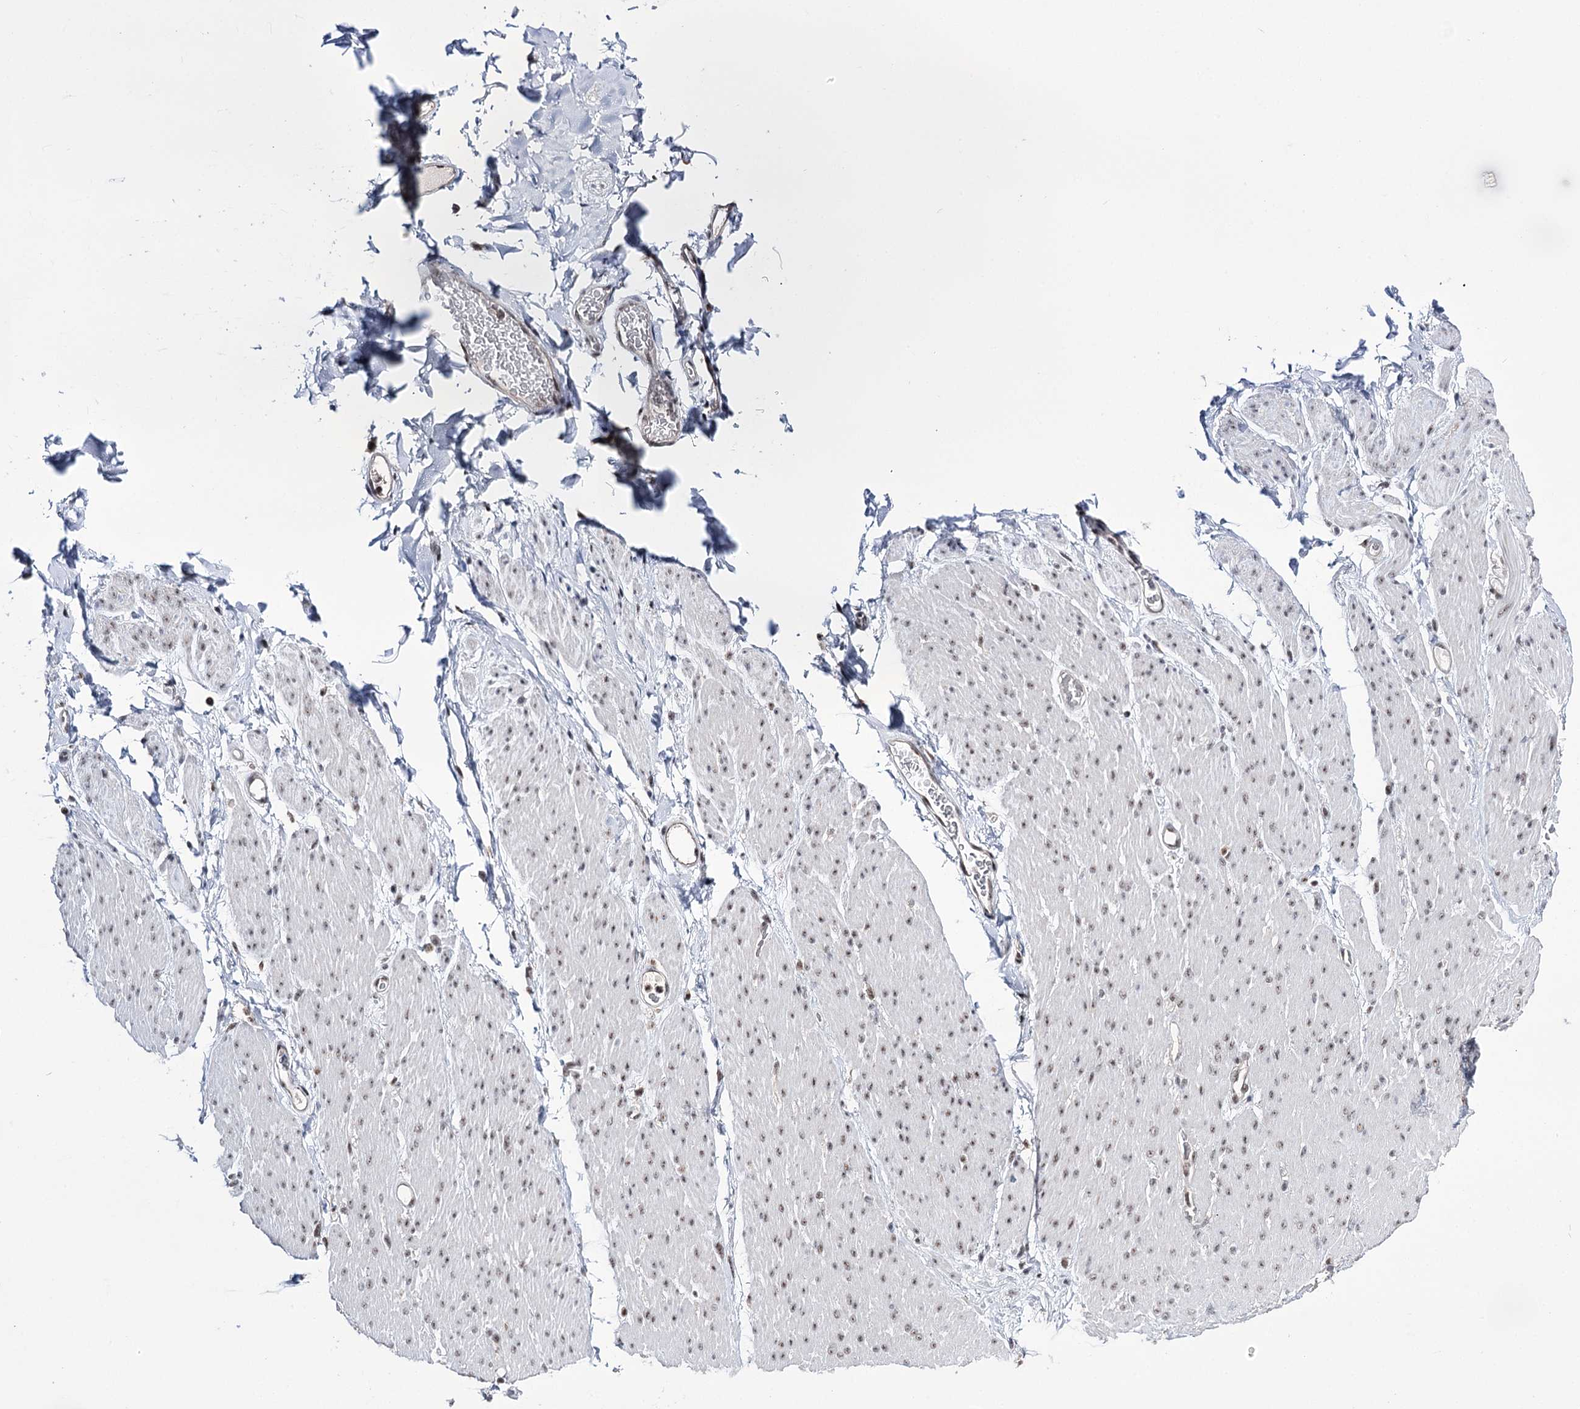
{"staining": {"intensity": "negative", "quantity": "none", "location": "none"}, "tissue": "adipose tissue", "cell_type": "Adipocytes", "image_type": "normal", "snomed": [{"axis": "morphology", "description": "Normal tissue, NOS"}, {"axis": "topography", "description": "Colon"}, {"axis": "topography", "description": "Peripheral nerve tissue"}], "caption": "DAB immunohistochemical staining of benign adipose tissue reveals no significant expression in adipocytes. Brightfield microscopy of immunohistochemistry stained with DAB (brown) and hematoxylin (blue), captured at high magnification.", "gene": "PRPF40A", "patient": {"sex": "female", "age": 61}}